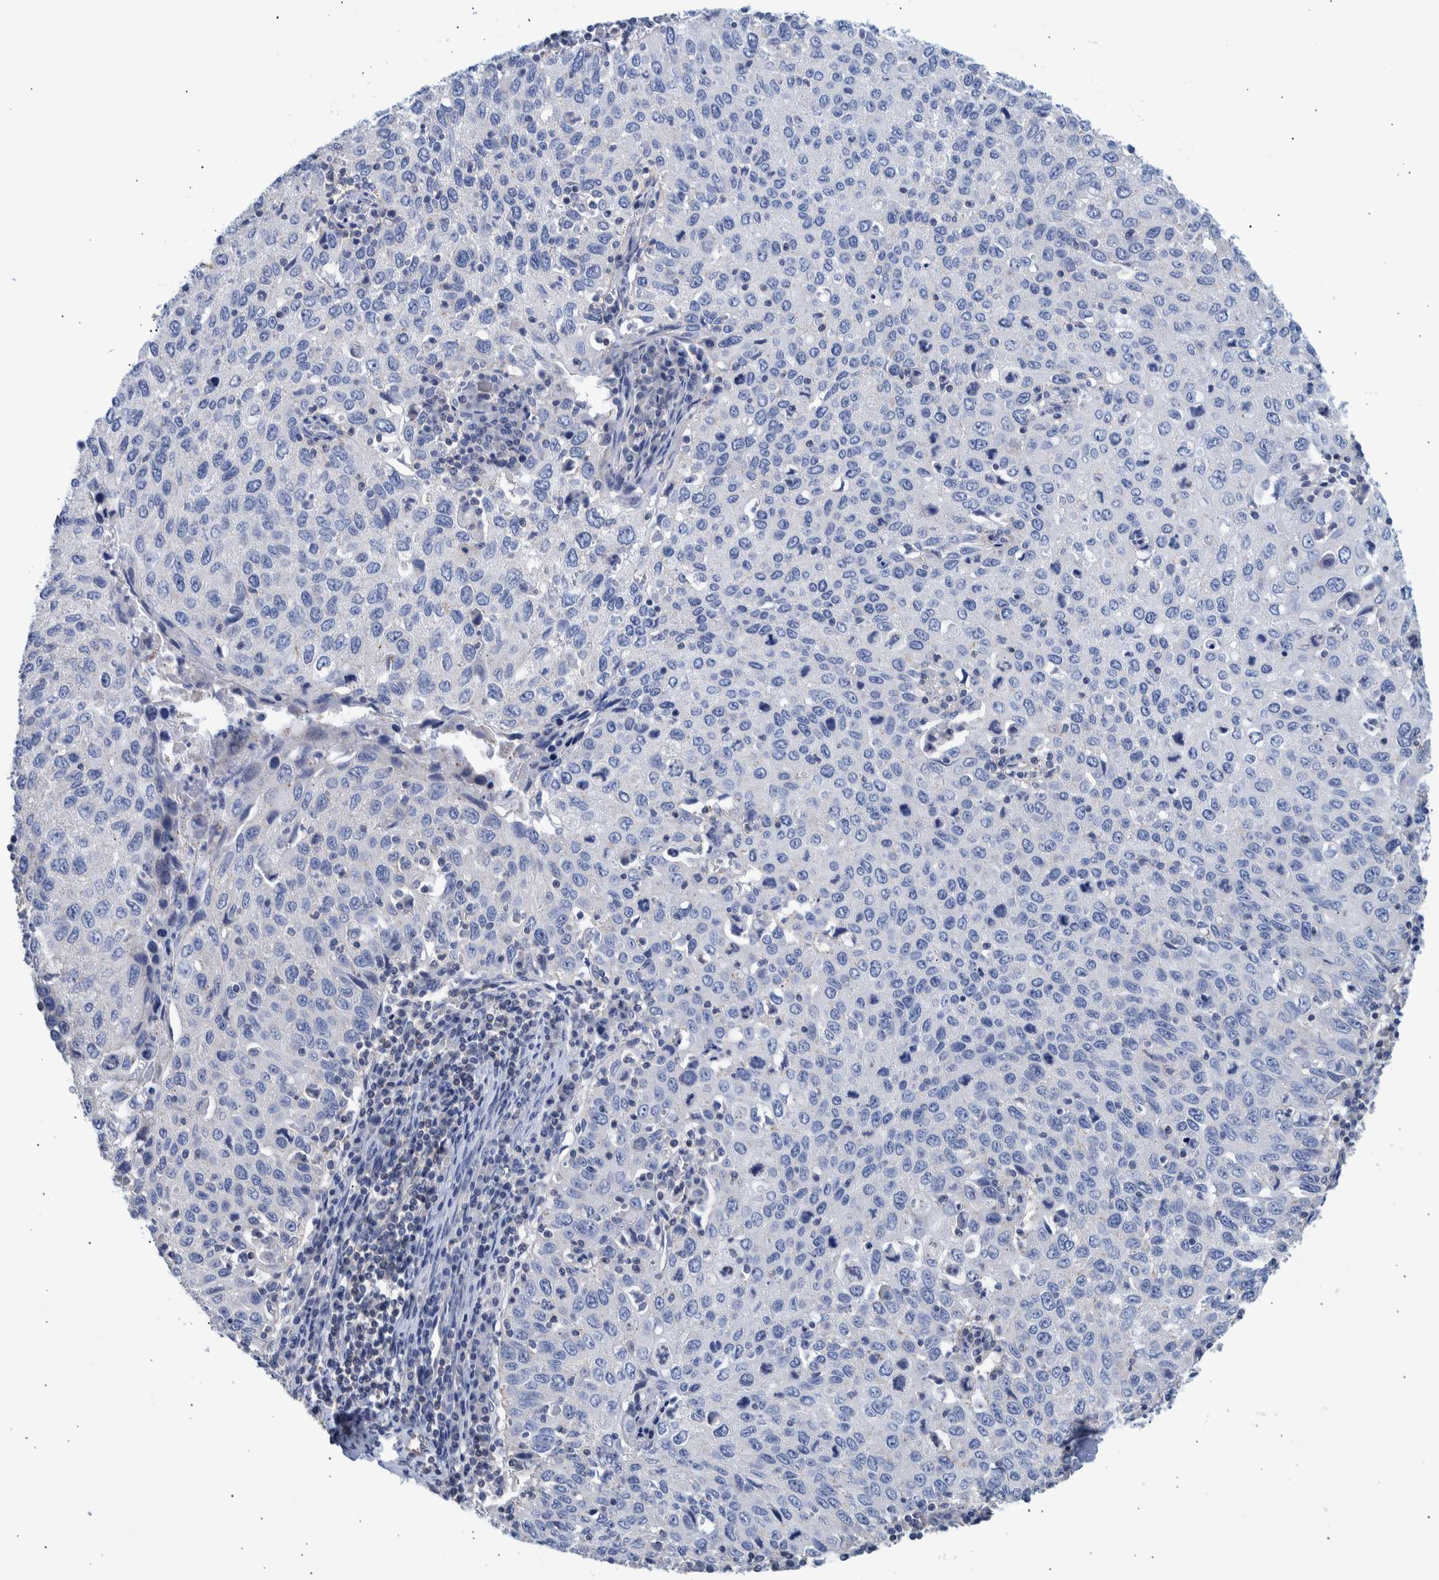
{"staining": {"intensity": "negative", "quantity": "none", "location": "none"}, "tissue": "cervical cancer", "cell_type": "Tumor cells", "image_type": "cancer", "snomed": [{"axis": "morphology", "description": "Squamous cell carcinoma, NOS"}, {"axis": "topography", "description": "Cervix"}], "caption": "Immunohistochemical staining of human cervical cancer (squamous cell carcinoma) demonstrates no significant expression in tumor cells.", "gene": "PPP3CC", "patient": {"sex": "female", "age": 53}}